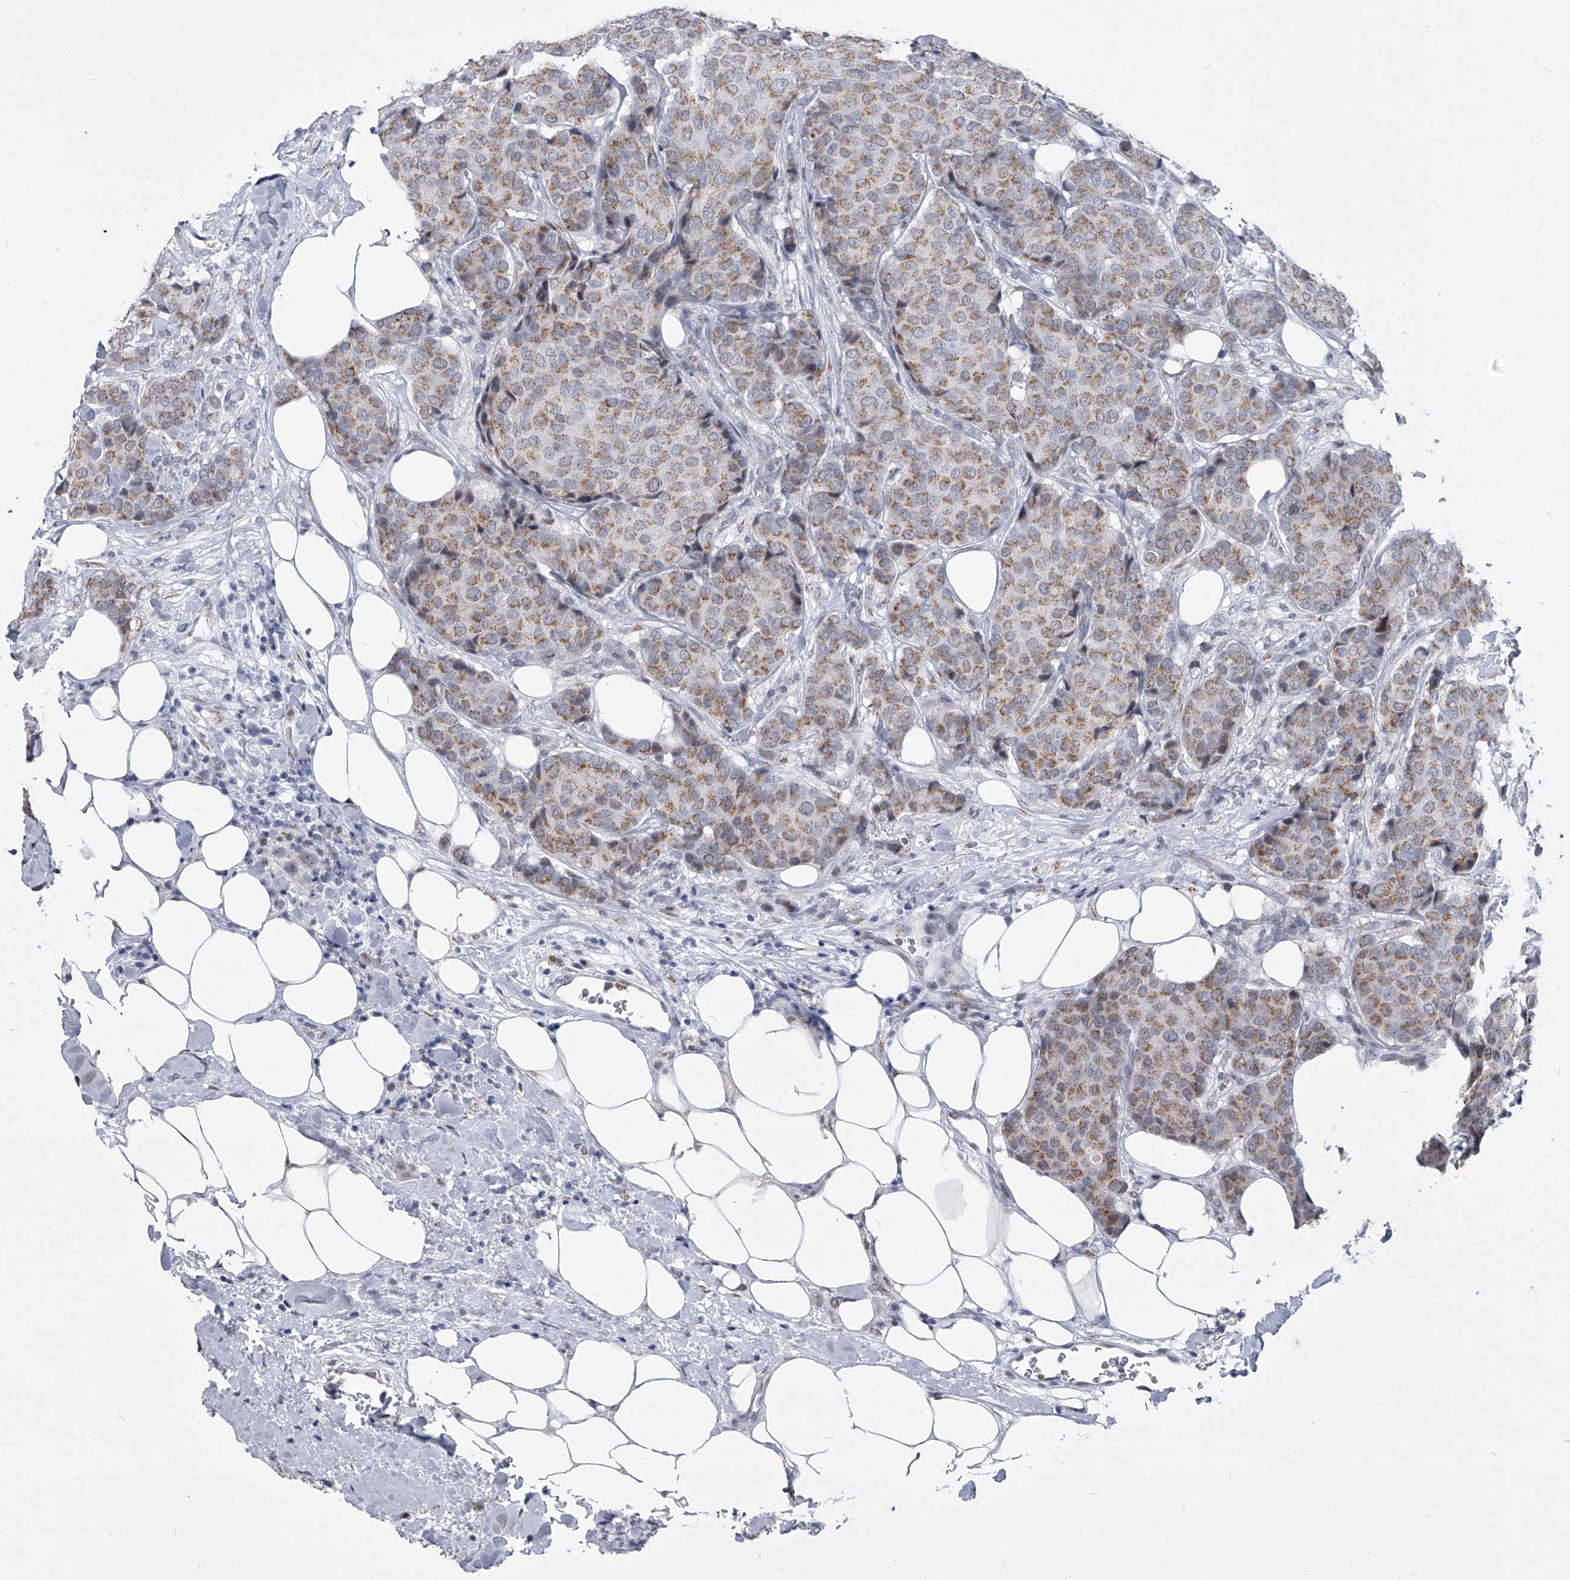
{"staining": {"intensity": "moderate", "quantity": ">75%", "location": "cytoplasmic/membranous"}, "tissue": "breast cancer", "cell_type": "Tumor cells", "image_type": "cancer", "snomed": [{"axis": "morphology", "description": "Duct carcinoma"}, {"axis": "topography", "description": "Breast"}], "caption": "This photomicrograph exhibits immunohistochemistry (IHC) staining of breast cancer (infiltrating ductal carcinoma), with medium moderate cytoplasmic/membranous positivity in approximately >75% of tumor cells.", "gene": "EVA1C", "patient": {"sex": "female", "age": 75}}